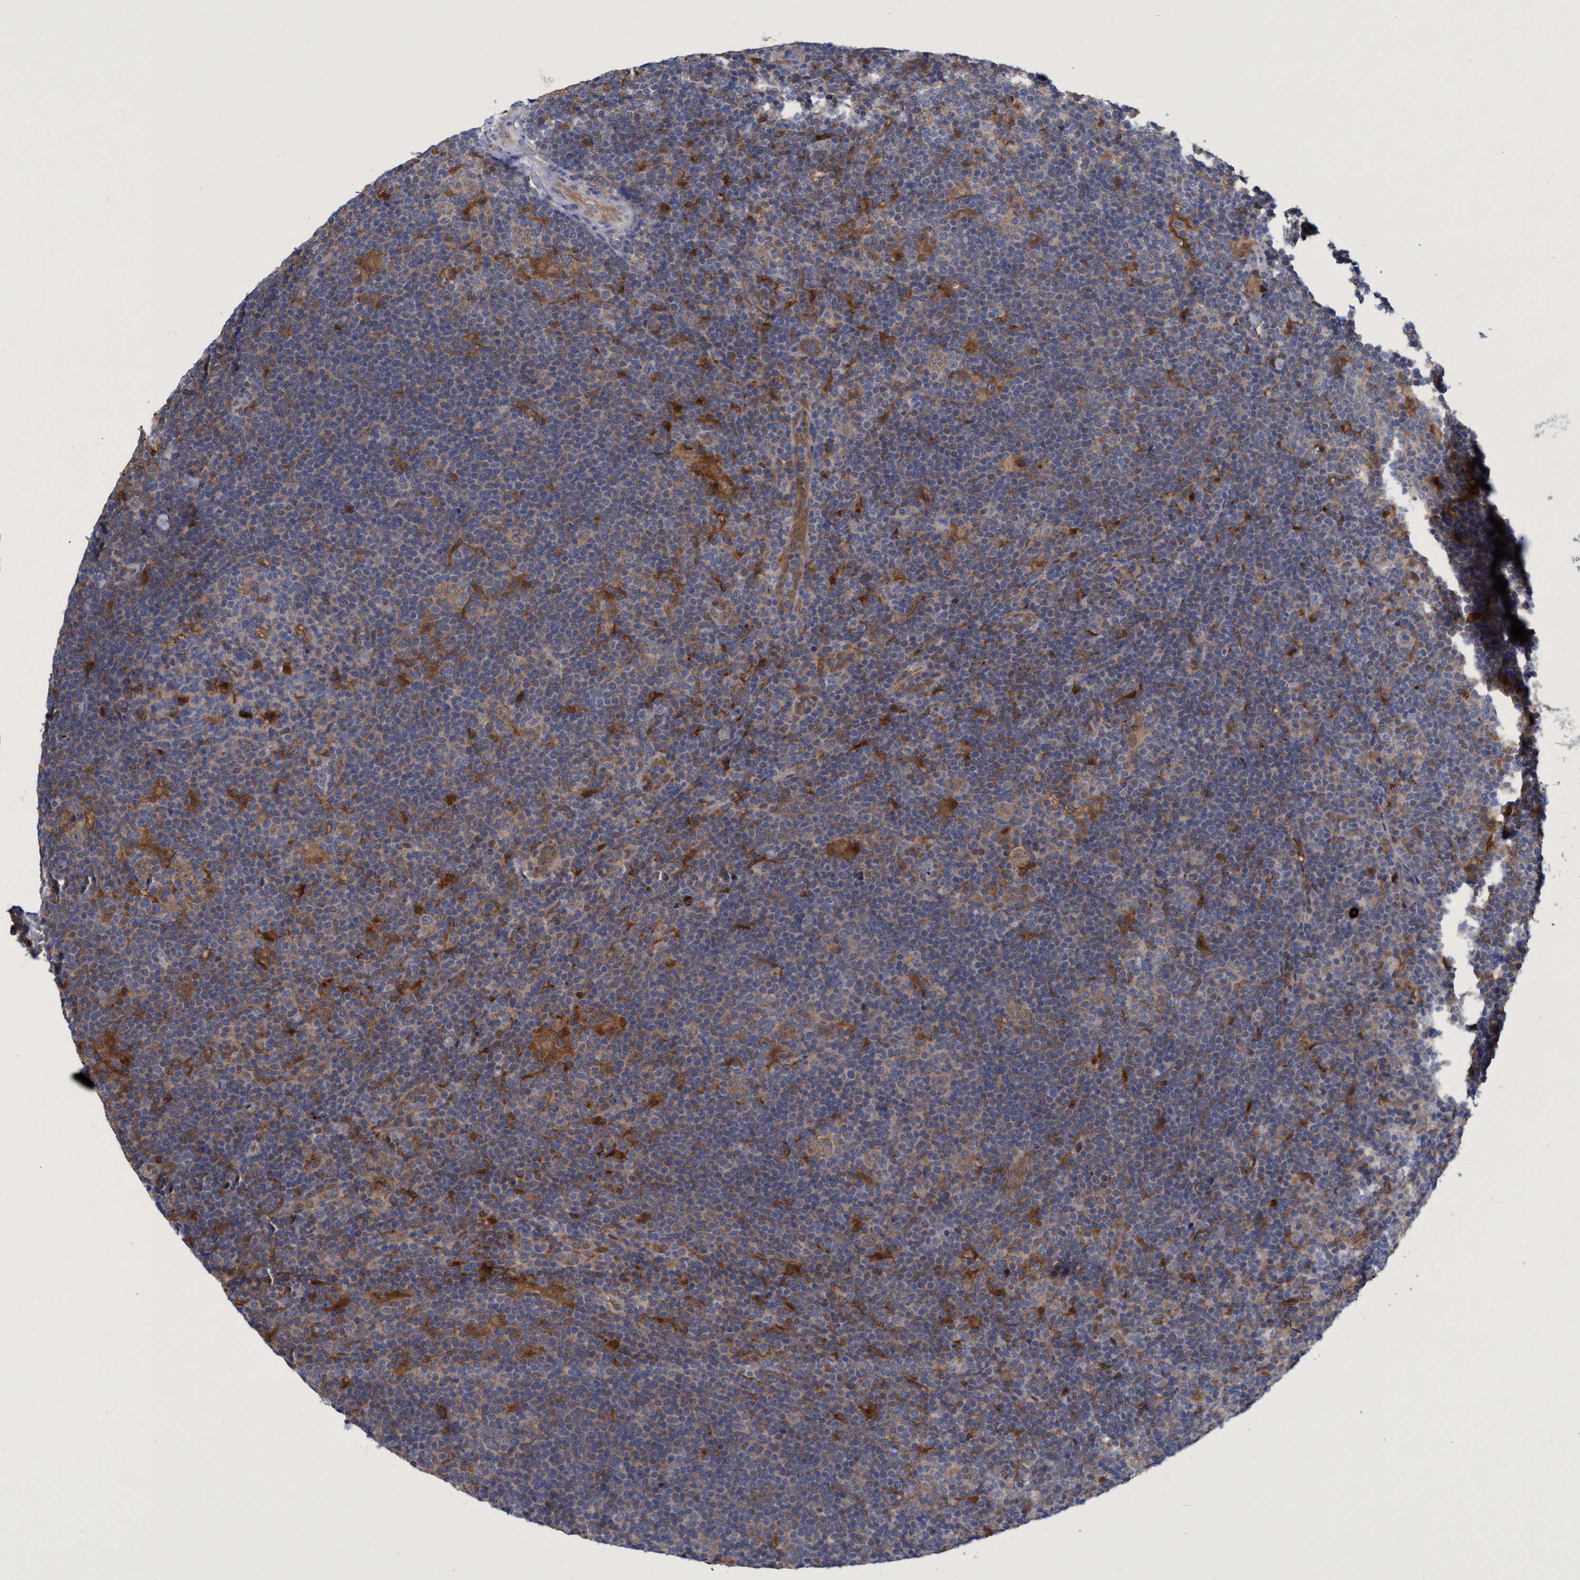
{"staining": {"intensity": "weak", "quantity": ">75%", "location": "cytoplasmic/membranous"}, "tissue": "lymphoma", "cell_type": "Tumor cells", "image_type": "cancer", "snomed": [{"axis": "morphology", "description": "Hodgkin's disease, NOS"}, {"axis": "topography", "description": "Lymph node"}], "caption": "The photomicrograph exhibits a brown stain indicating the presence of a protein in the cytoplasmic/membranous of tumor cells in Hodgkin's disease.", "gene": "PNPO", "patient": {"sex": "female", "age": 57}}